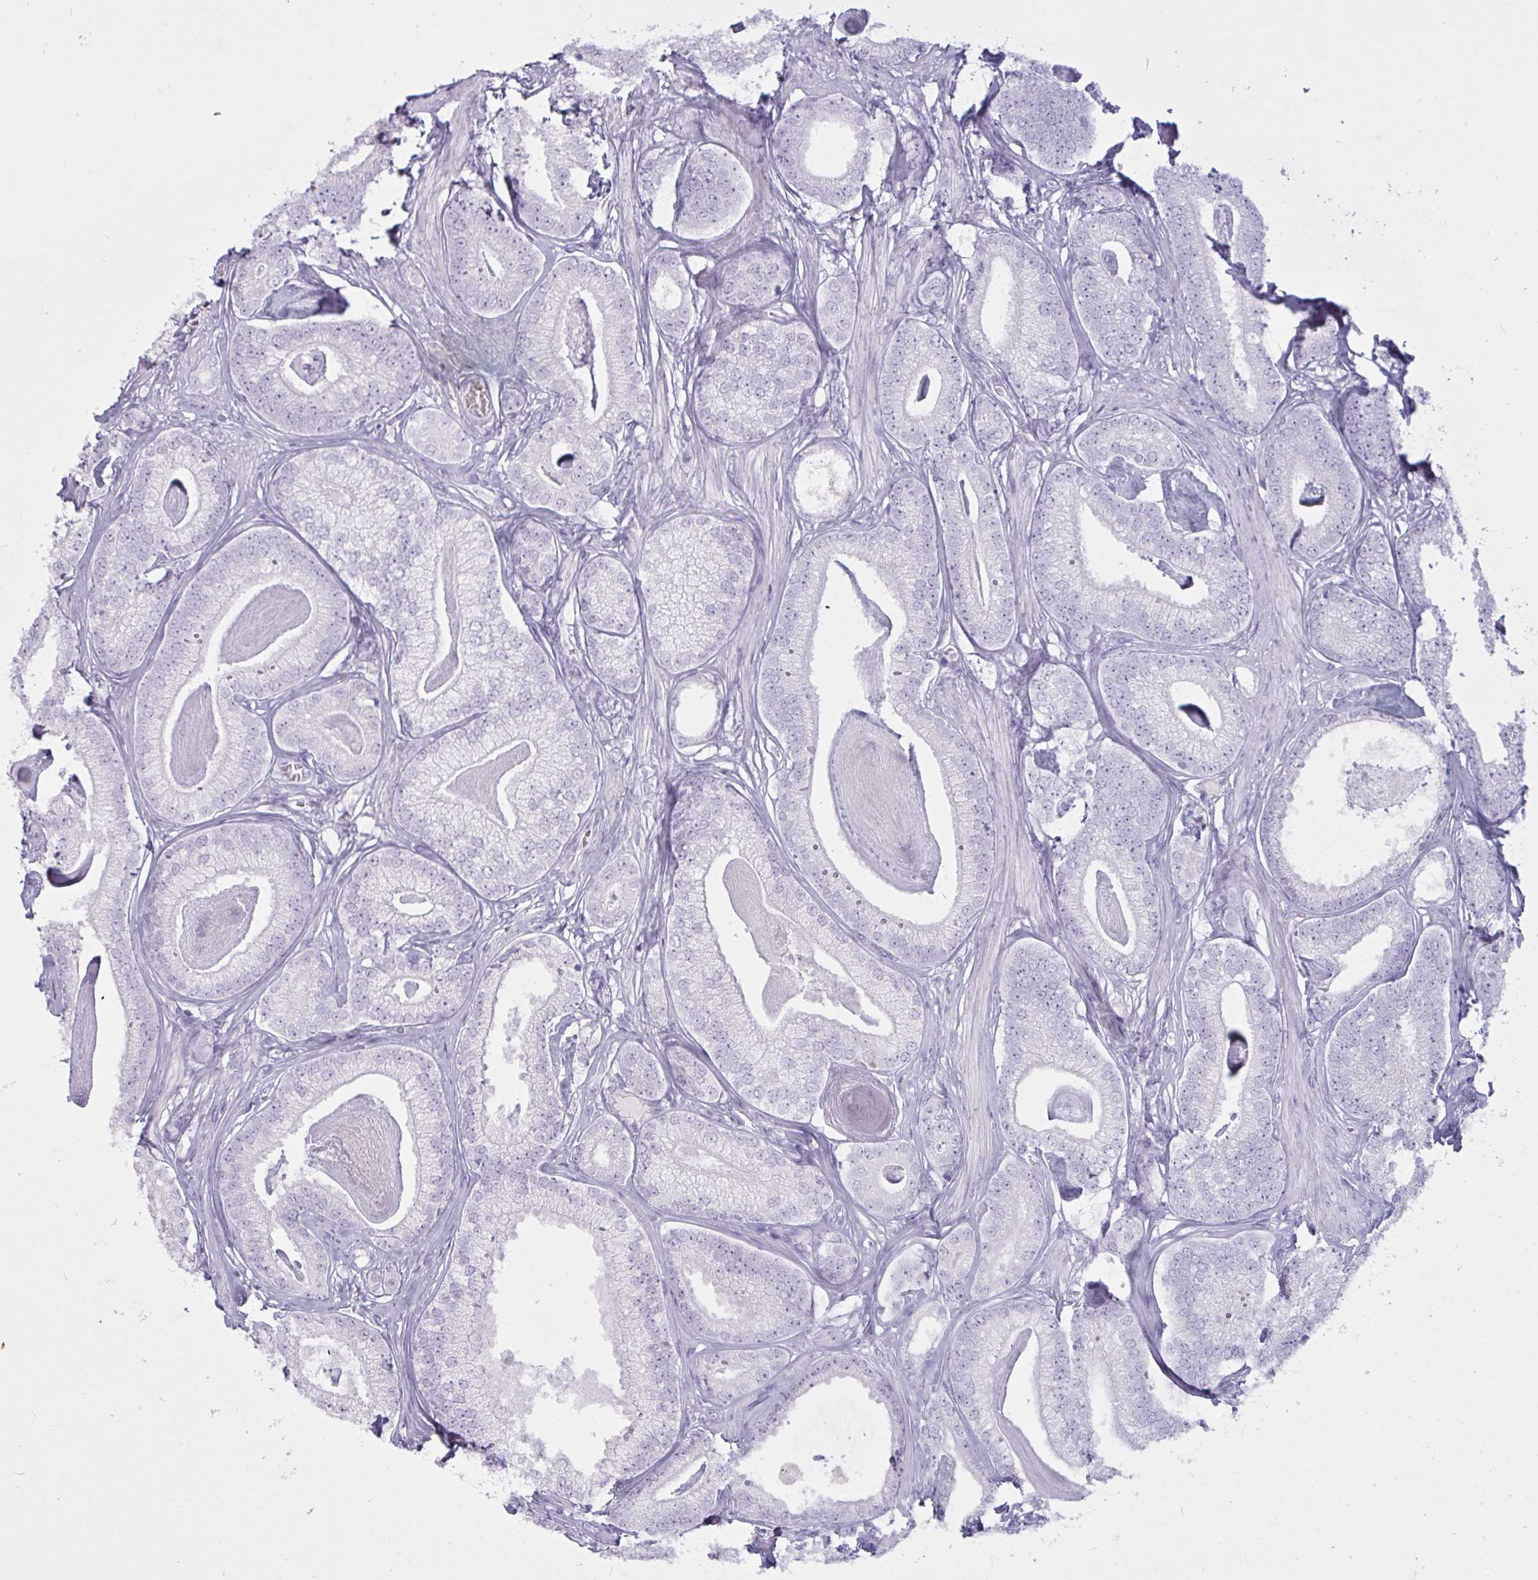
{"staining": {"intensity": "negative", "quantity": "none", "location": "none"}, "tissue": "prostate cancer", "cell_type": "Tumor cells", "image_type": "cancer", "snomed": [{"axis": "morphology", "description": "Adenocarcinoma, Low grade"}, {"axis": "topography", "description": "Prostate"}], "caption": "This image is of prostate cancer (adenocarcinoma (low-grade)) stained with immunohistochemistry to label a protein in brown with the nuclei are counter-stained blue. There is no staining in tumor cells. Nuclei are stained in blue.", "gene": "BBS10", "patient": {"sex": "male", "age": 63}}